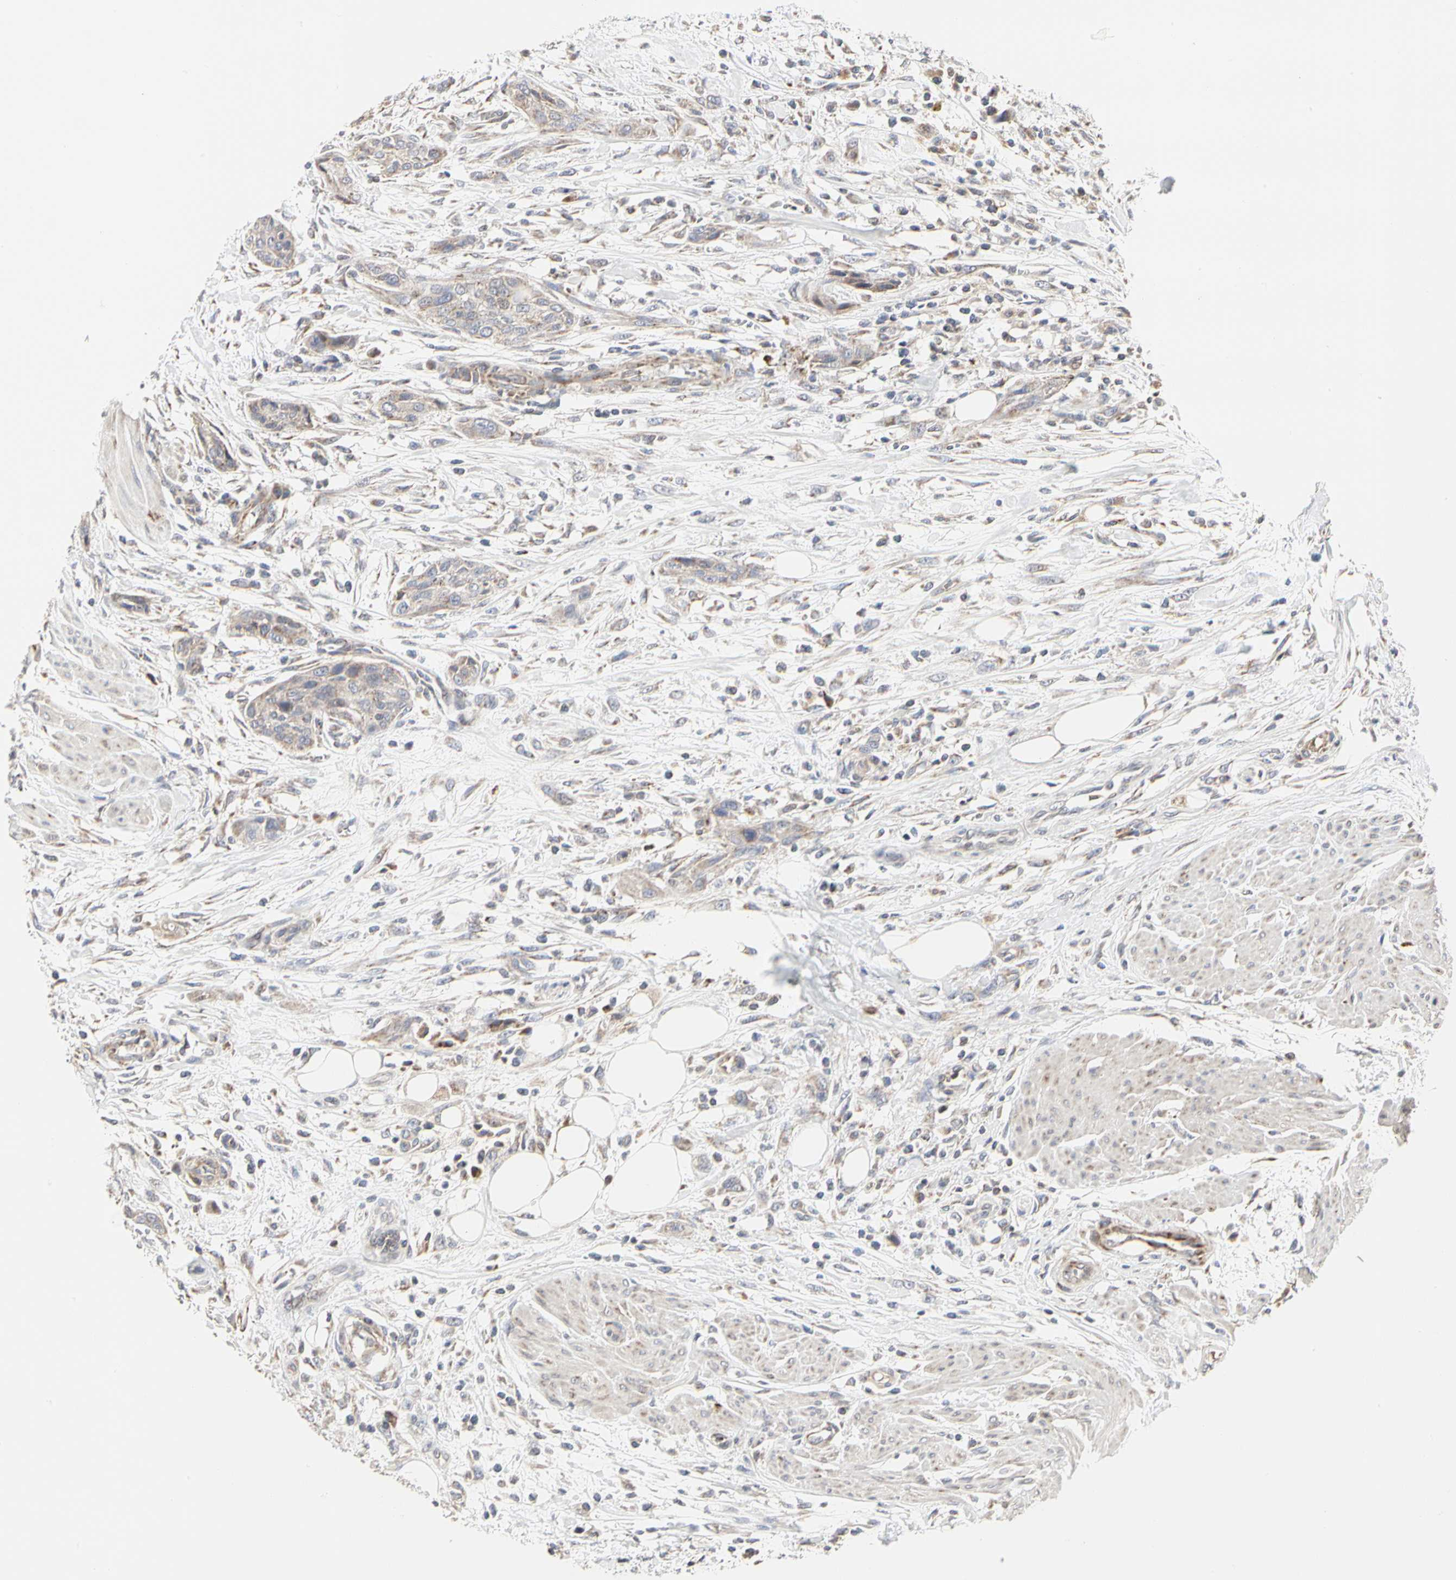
{"staining": {"intensity": "weak", "quantity": "25%-75%", "location": "cytoplasmic/membranous"}, "tissue": "urothelial cancer", "cell_type": "Tumor cells", "image_type": "cancer", "snomed": [{"axis": "morphology", "description": "Urothelial carcinoma, High grade"}, {"axis": "topography", "description": "Urinary bladder"}], "caption": "Urothelial cancer tissue exhibits weak cytoplasmic/membranous staining in about 25%-75% of tumor cells, visualized by immunohistochemistry.", "gene": "TSKU", "patient": {"sex": "male", "age": 35}}